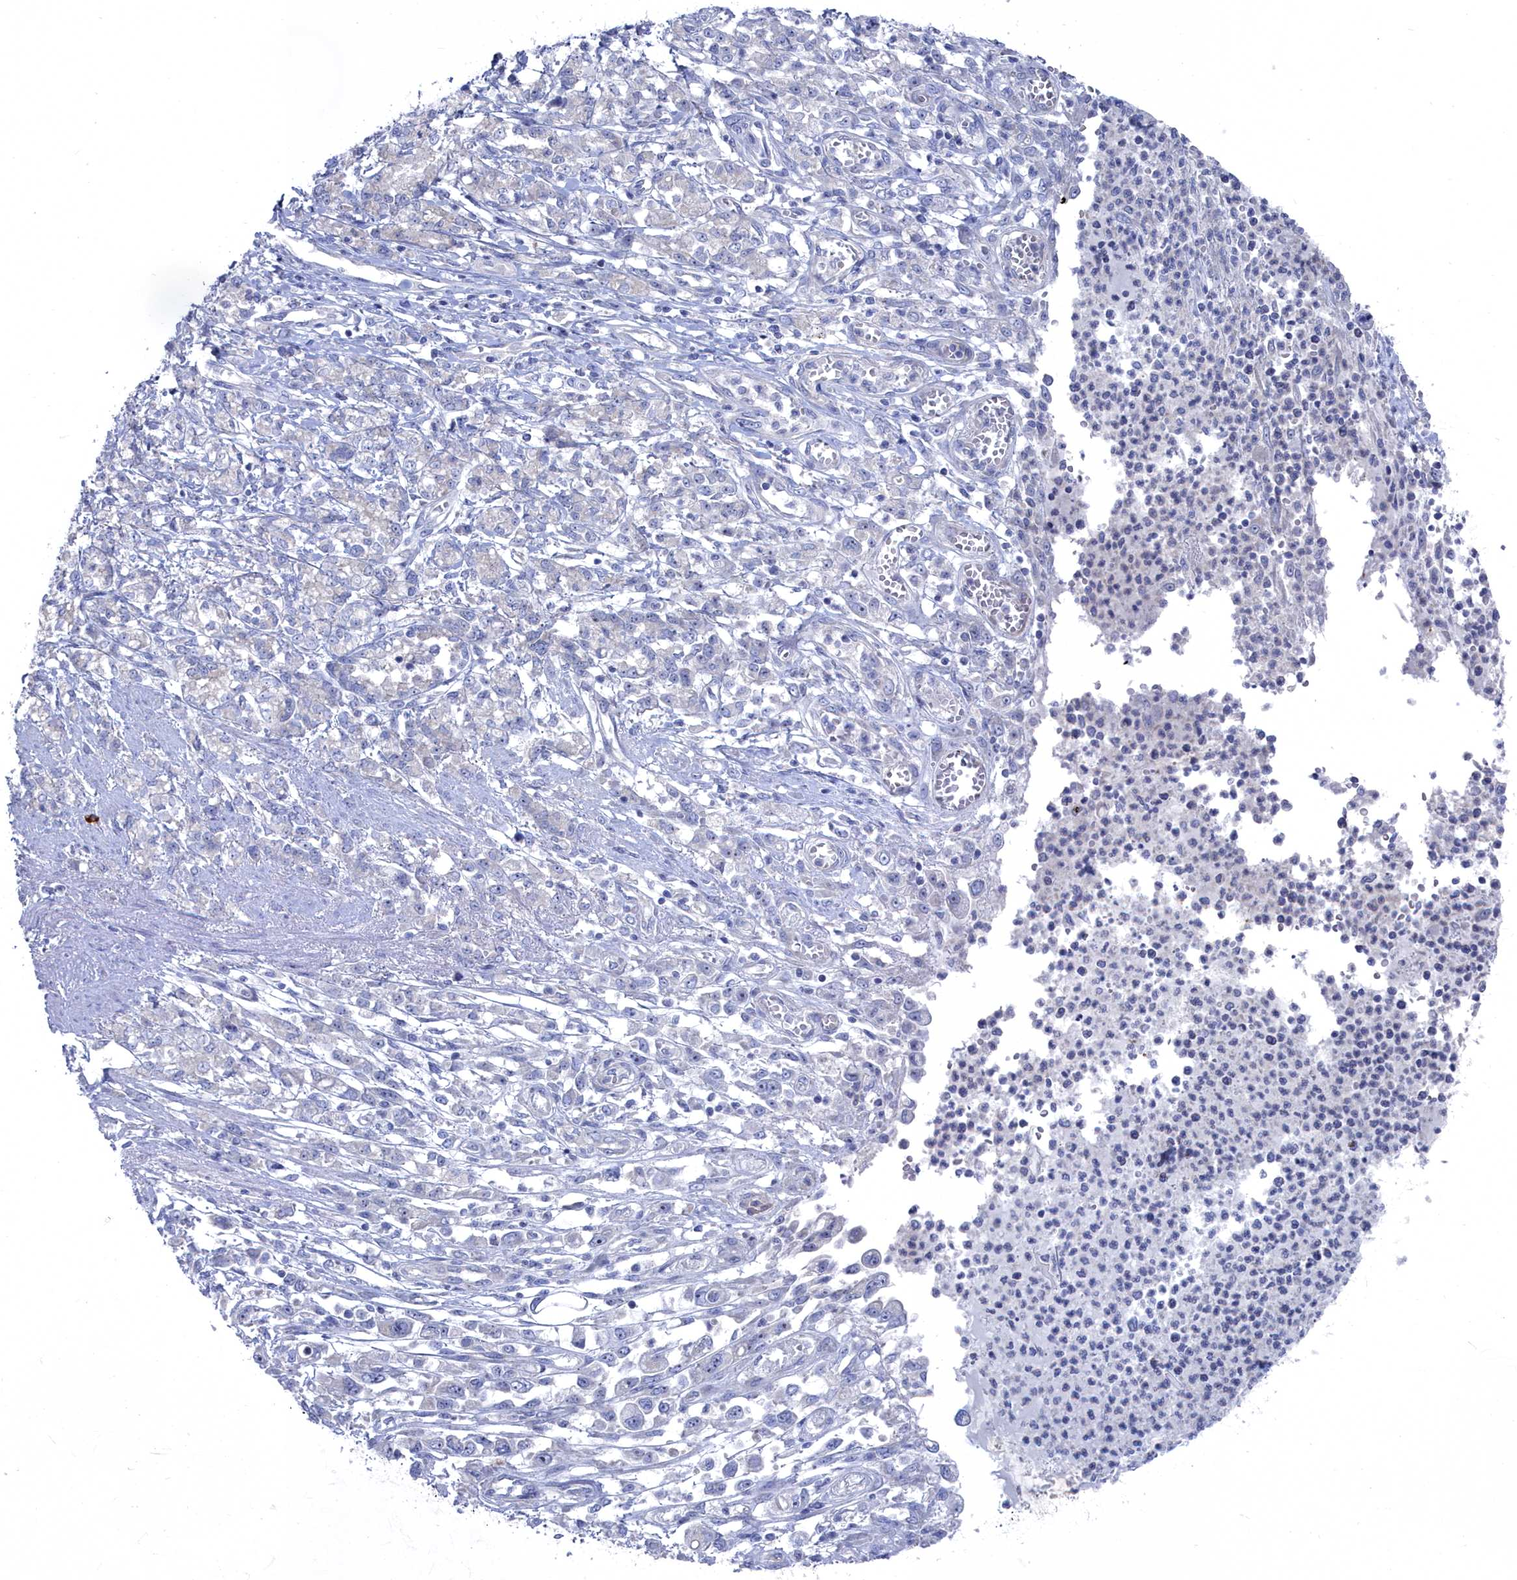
{"staining": {"intensity": "negative", "quantity": "none", "location": "none"}, "tissue": "stomach cancer", "cell_type": "Tumor cells", "image_type": "cancer", "snomed": [{"axis": "morphology", "description": "Adenocarcinoma, NOS"}, {"axis": "topography", "description": "Stomach"}], "caption": "The photomicrograph exhibits no significant staining in tumor cells of adenocarcinoma (stomach).", "gene": "CCDC149", "patient": {"sex": "female", "age": 76}}